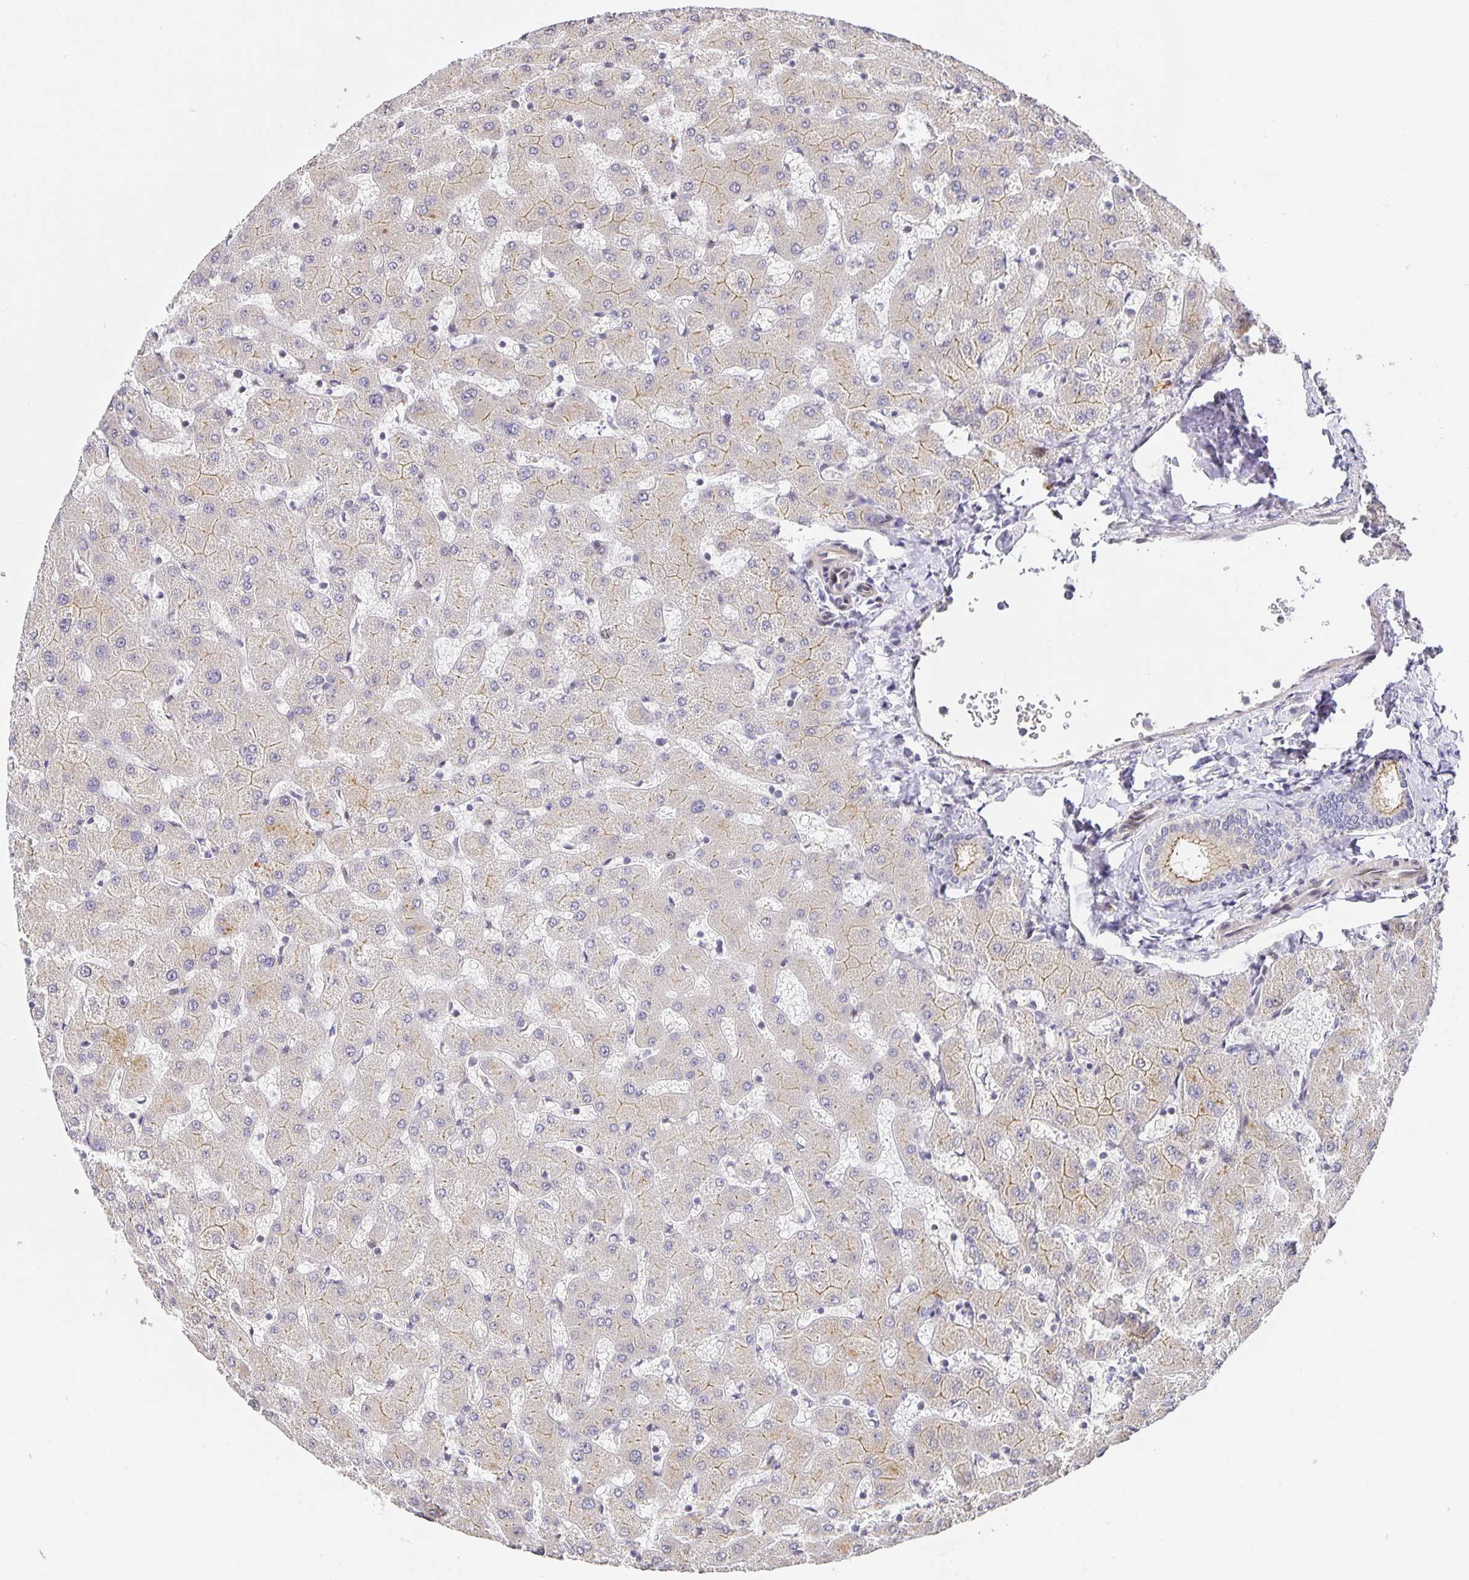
{"staining": {"intensity": "moderate", "quantity": "<25%", "location": "cytoplasmic/membranous"}, "tissue": "liver", "cell_type": "Cholangiocytes", "image_type": "normal", "snomed": [{"axis": "morphology", "description": "Normal tissue, NOS"}, {"axis": "topography", "description": "Liver"}], "caption": "Immunohistochemical staining of normal human liver demonstrates low levels of moderate cytoplasmic/membranous positivity in about <25% of cholangiocytes. The staining is performed using DAB (3,3'-diaminobenzidine) brown chromogen to label protein expression. The nuclei are counter-stained blue using hematoxylin.", "gene": "TJP3", "patient": {"sex": "female", "age": 63}}